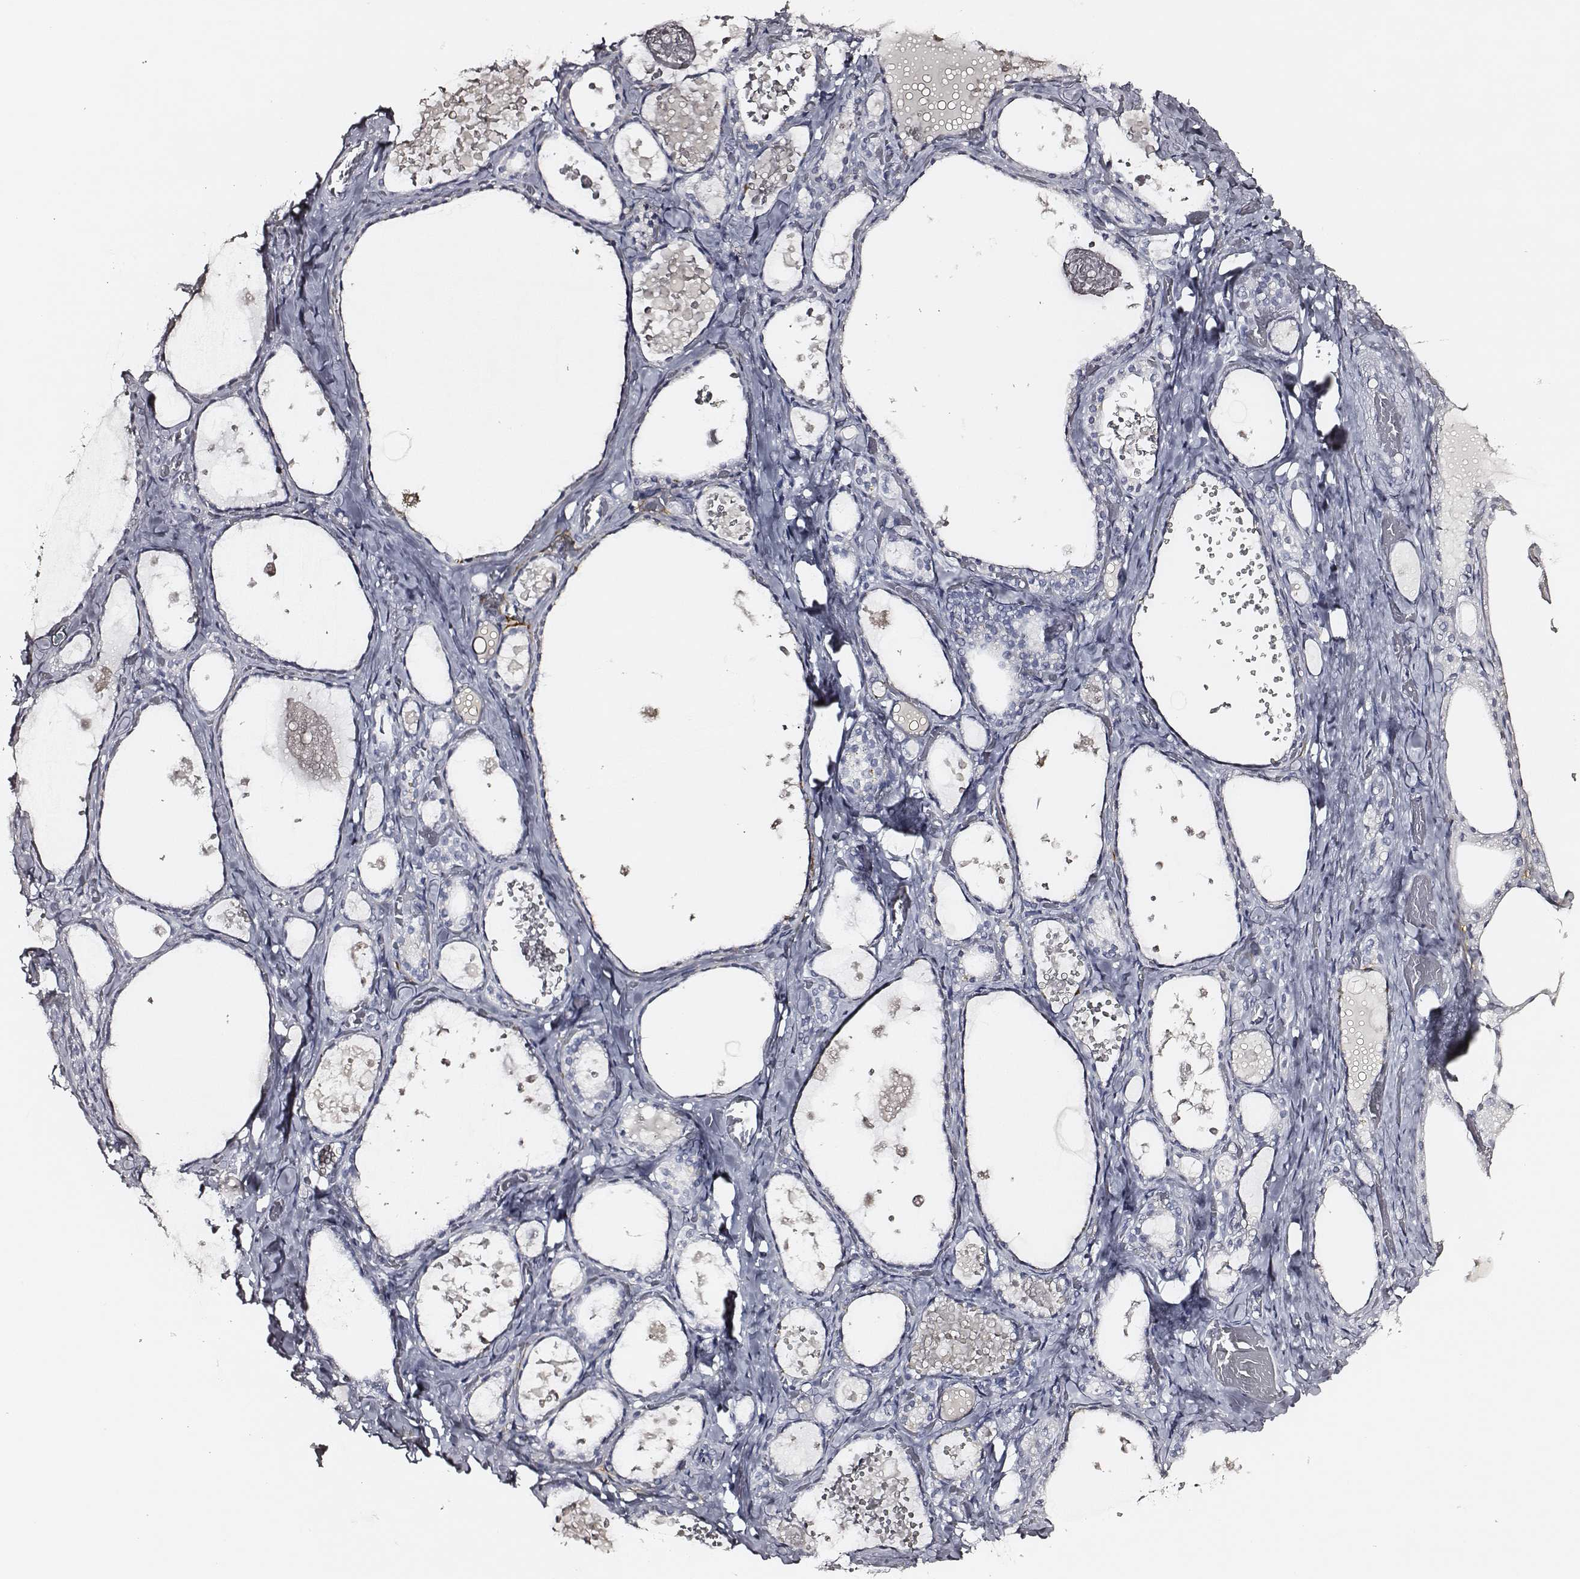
{"staining": {"intensity": "negative", "quantity": "none", "location": "none"}, "tissue": "thyroid gland", "cell_type": "Glandular cells", "image_type": "normal", "snomed": [{"axis": "morphology", "description": "Normal tissue, NOS"}, {"axis": "topography", "description": "Thyroid gland"}], "caption": "A high-resolution micrograph shows IHC staining of unremarkable thyroid gland, which reveals no significant positivity in glandular cells.", "gene": "DPEP1", "patient": {"sex": "female", "age": 56}}